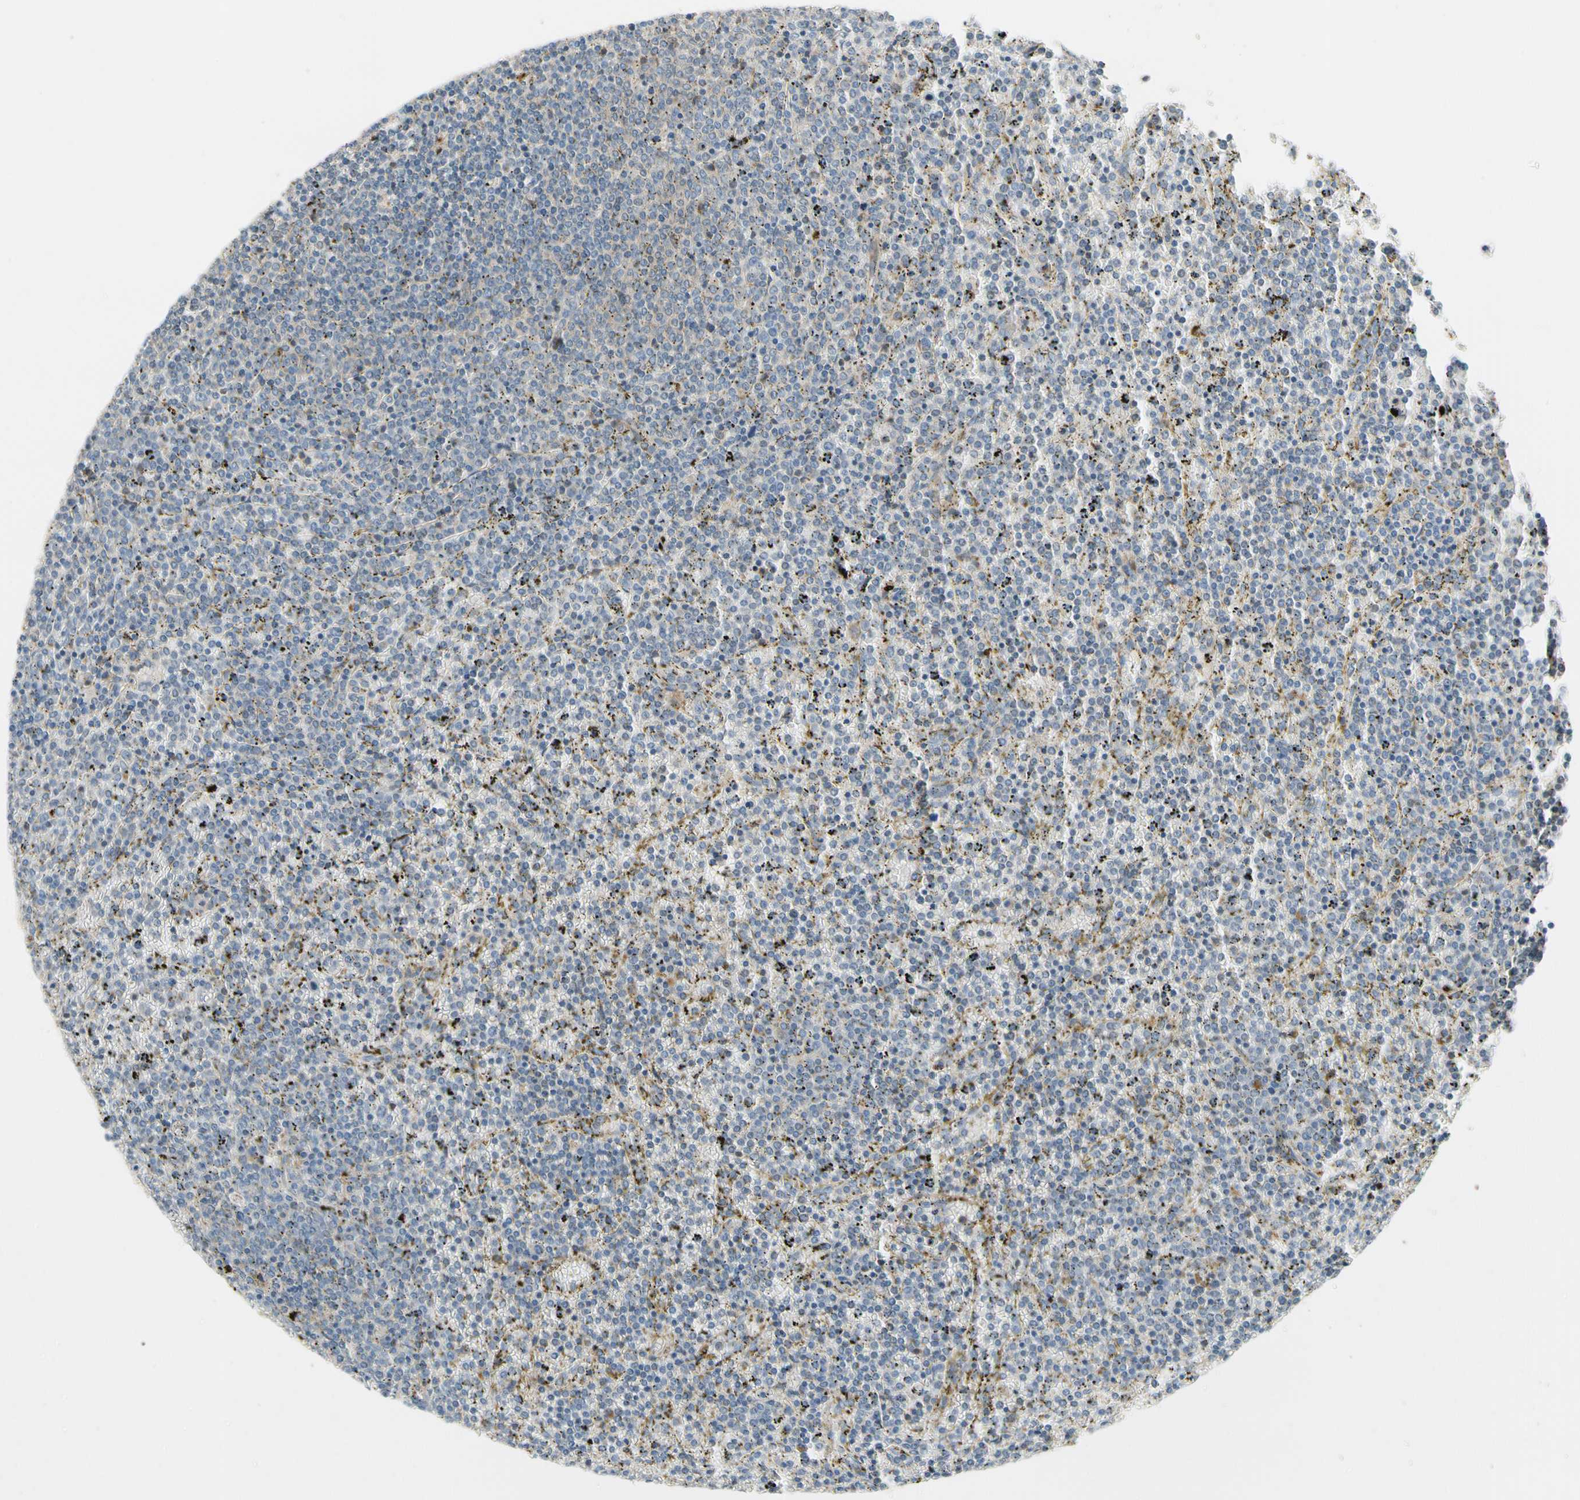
{"staining": {"intensity": "weak", "quantity": "<25%", "location": "cytoplasmic/membranous"}, "tissue": "lymphoma", "cell_type": "Tumor cells", "image_type": "cancer", "snomed": [{"axis": "morphology", "description": "Malignant lymphoma, non-Hodgkin's type, Low grade"}, {"axis": "topography", "description": "Spleen"}], "caption": "Immunohistochemistry photomicrograph of lymphoma stained for a protein (brown), which exhibits no expression in tumor cells.", "gene": "MST1R", "patient": {"sex": "female", "age": 77}}